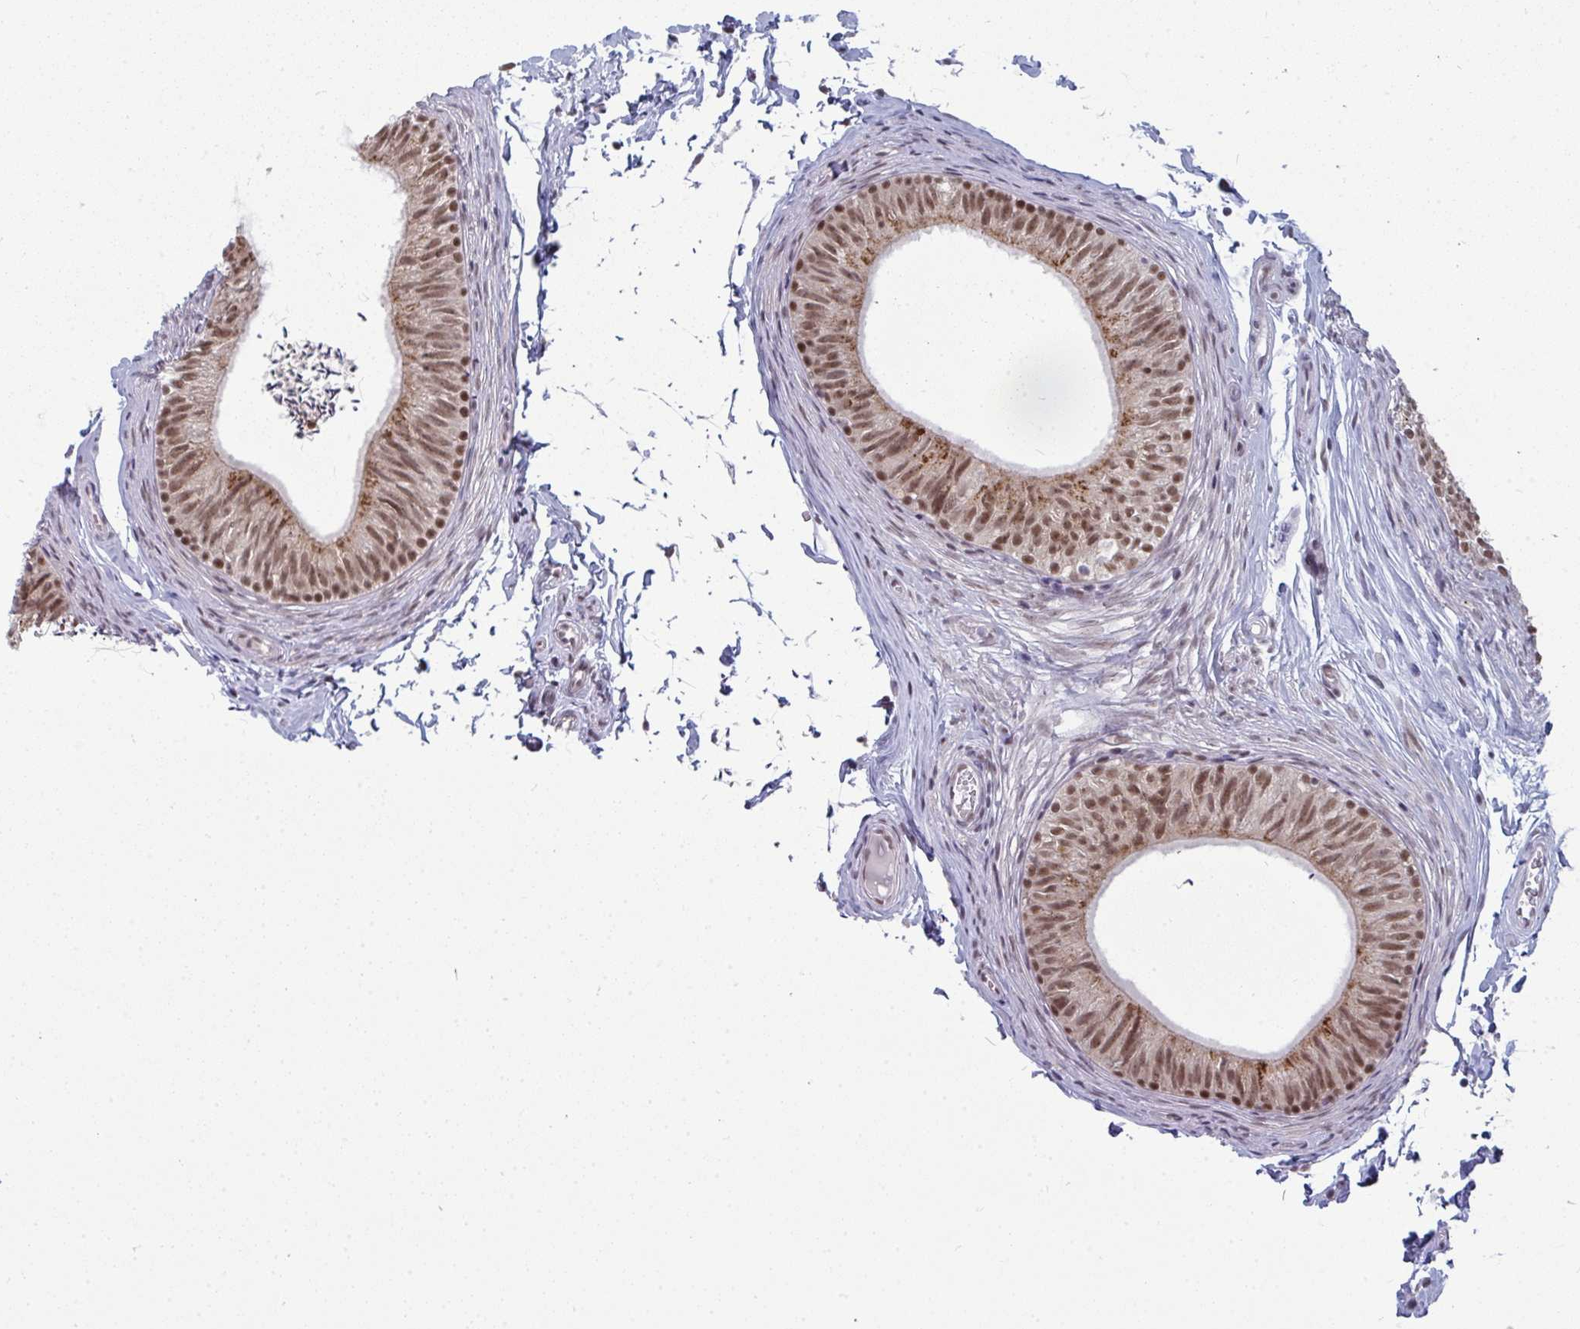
{"staining": {"intensity": "moderate", "quantity": ">75%", "location": "nuclear"}, "tissue": "epididymis", "cell_type": "Glandular cells", "image_type": "normal", "snomed": [{"axis": "morphology", "description": "Normal tissue, NOS"}, {"axis": "topography", "description": "Epididymis, spermatic cord, NOS"}, {"axis": "topography", "description": "Epididymis"}, {"axis": "topography", "description": "Peripheral nerve tissue"}], "caption": "IHC micrograph of unremarkable human epididymis stained for a protein (brown), which demonstrates medium levels of moderate nuclear expression in about >75% of glandular cells.", "gene": "ATF1", "patient": {"sex": "male", "age": 29}}